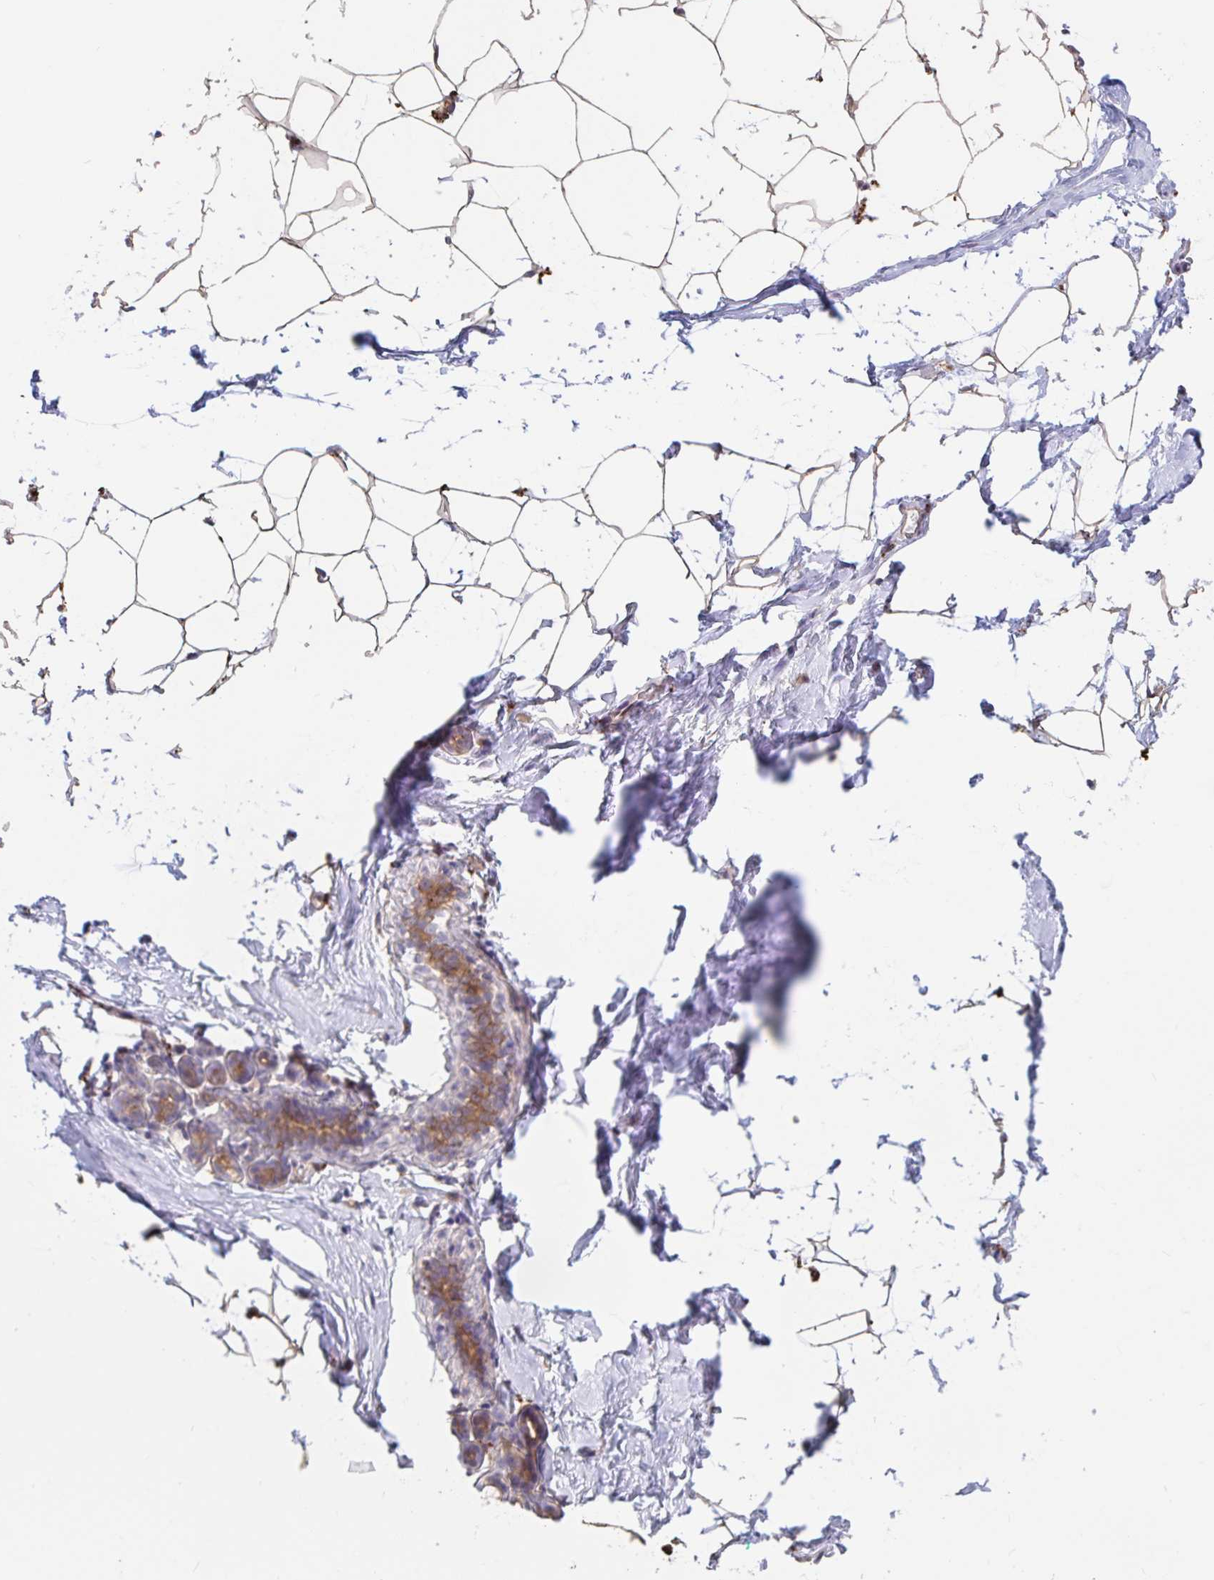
{"staining": {"intensity": "moderate", "quantity": ">75%", "location": "cytoplasmic/membranous"}, "tissue": "breast", "cell_type": "Adipocytes", "image_type": "normal", "snomed": [{"axis": "morphology", "description": "Normal tissue, NOS"}, {"axis": "topography", "description": "Breast"}], "caption": "Immunohistochemistry (DAB (3,3'-diaminobenzidine)) staining of benign human breast displays moderate cytoplasmic/membranous protein positivity in approximately >75% of adipocytes.", "gene": "SNX8", "patient": {"sex": "female", "age": 32}}